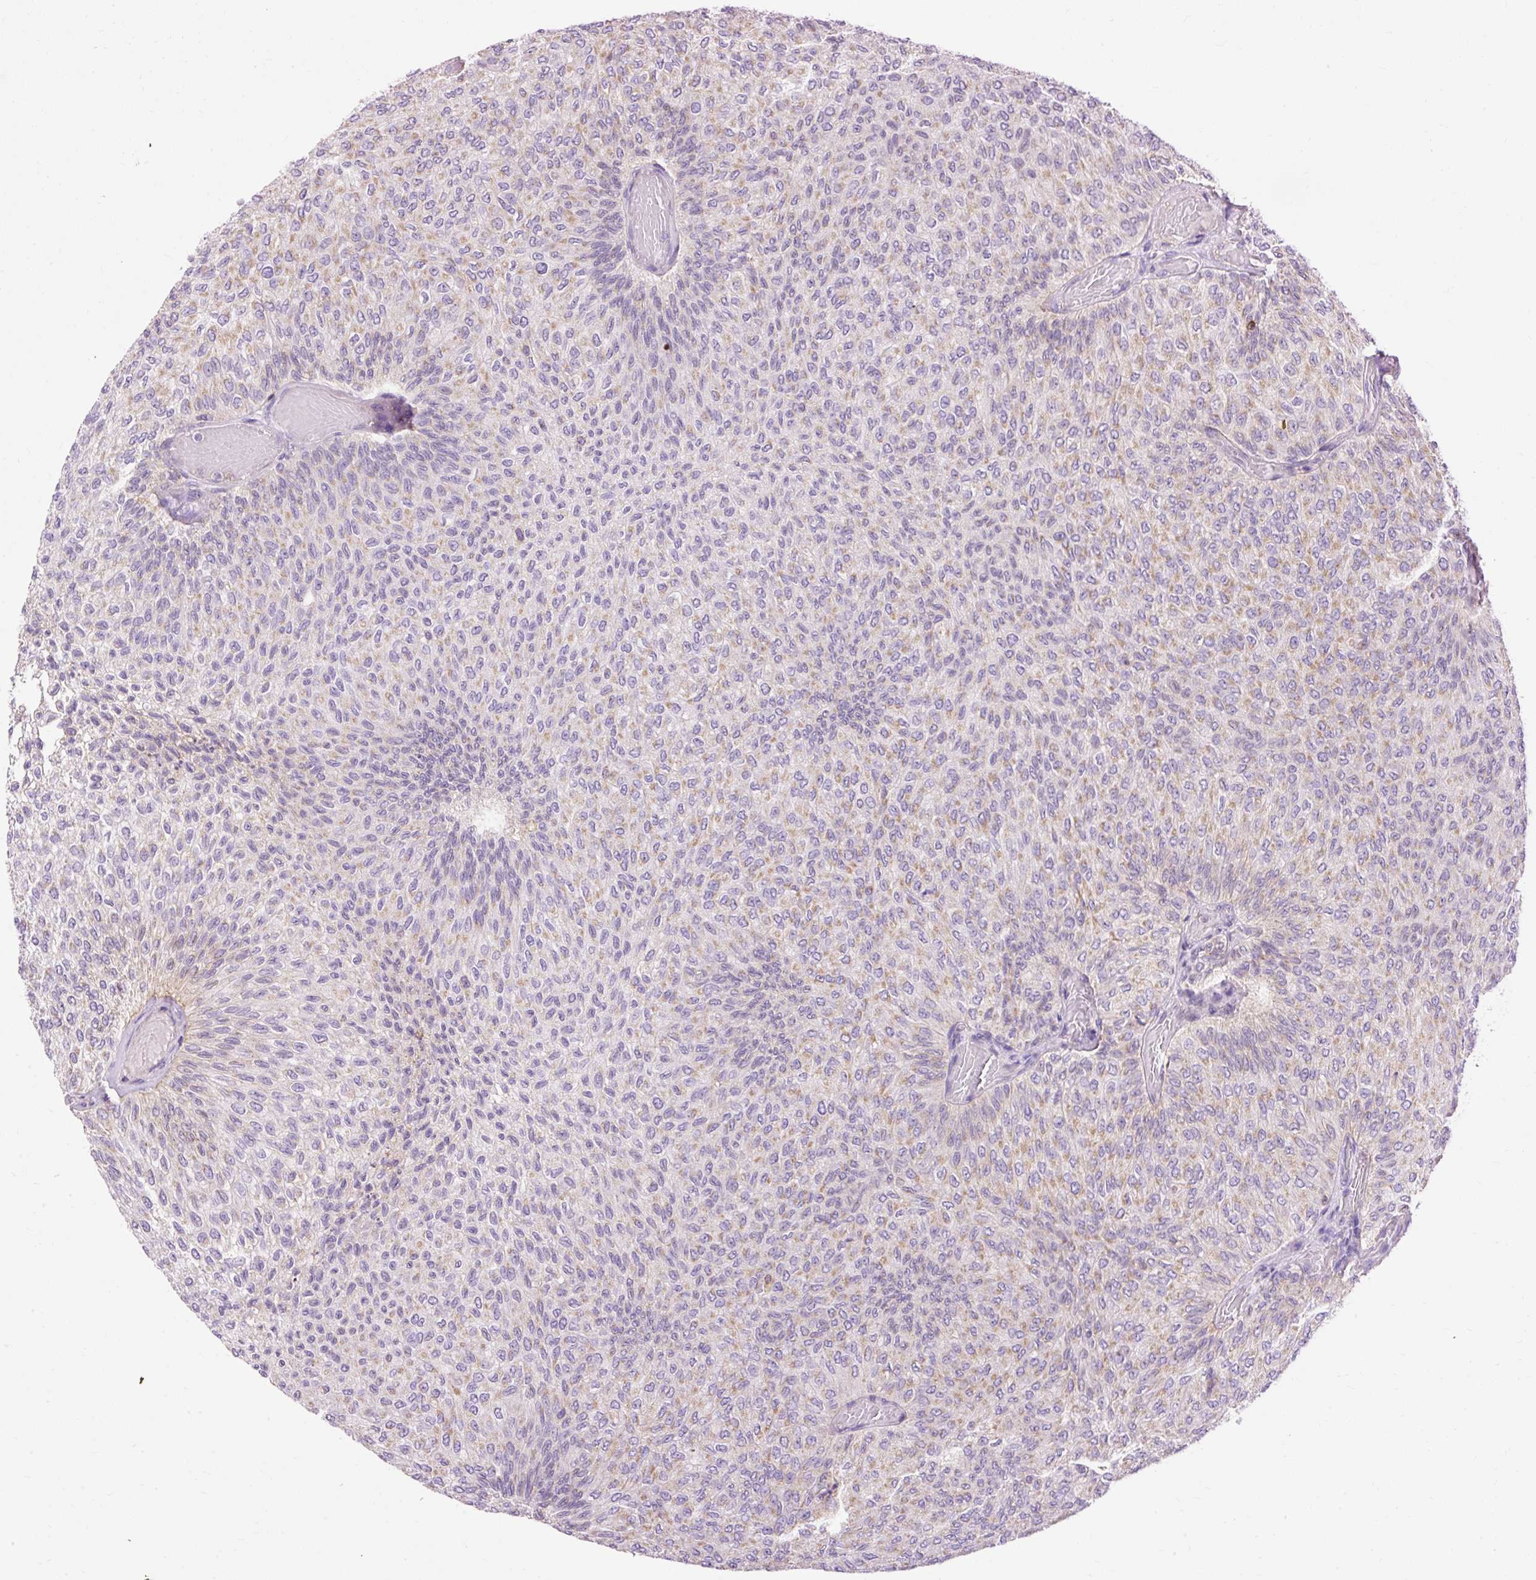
{"staining": {"intensity": "weak", "quantity": "25%-75%", "location": "cytoplasmic/membranous"}, "tissue": "urothelial cancer", "cell_type": "Tumor cells", "image_type": "cancer", "snomed": [{"axis": "morphology", "description": "Urothelial carcinoma, Low grade"}, {"axis": "topography", "description": "Urinary bladder"}], "caption": "Protein positivity by immunohistochemistry (IHC) displays weak cytoplasmic/membranous staining in approximately 25%-75% of tumor cells in urothelial cancer.", "gene": "CD83", "patient": {"sex": "male", "age": 78}}